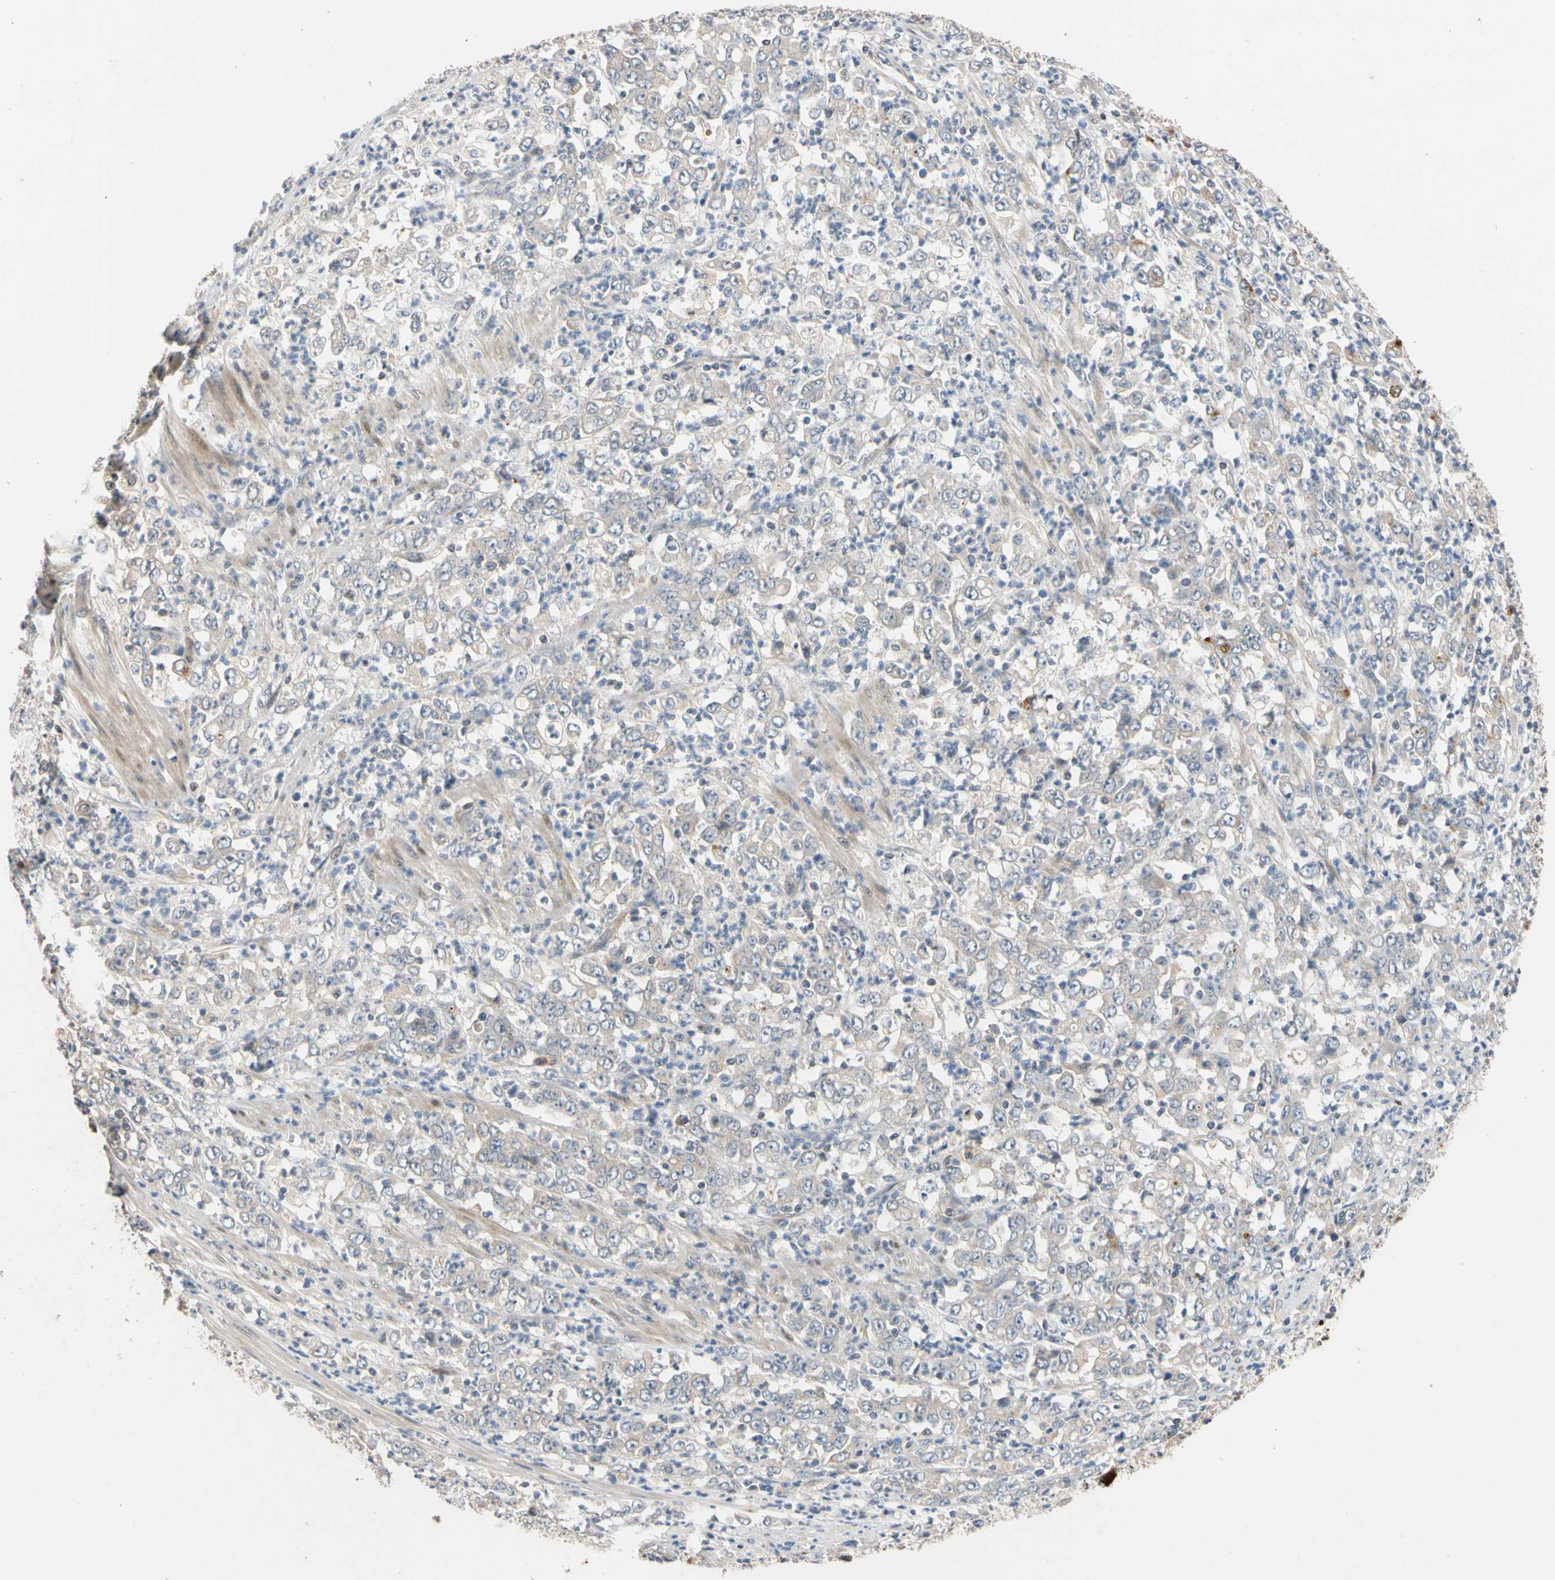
{"staining": {"intensity": "strong", "quantity": "<25%", "location": "cytoplasmic/membranous"}, "tissue": "stomach cancer", "cell_type": "Tumor cells", "image_type": "cancer", "snomed": [{"axis": "morphology", "description": "Adenocarcinoma, NOS"}, {"axis": "topography", "description": "Stomach, lower"}], "caption": "Stomach cancer (adenocarcinoma) stained for a protein reveals strong cytoplasmic/membranous positivity in tumor cells.", "gene": "CNST", "patient": {"sex": "female", "age": 71}}